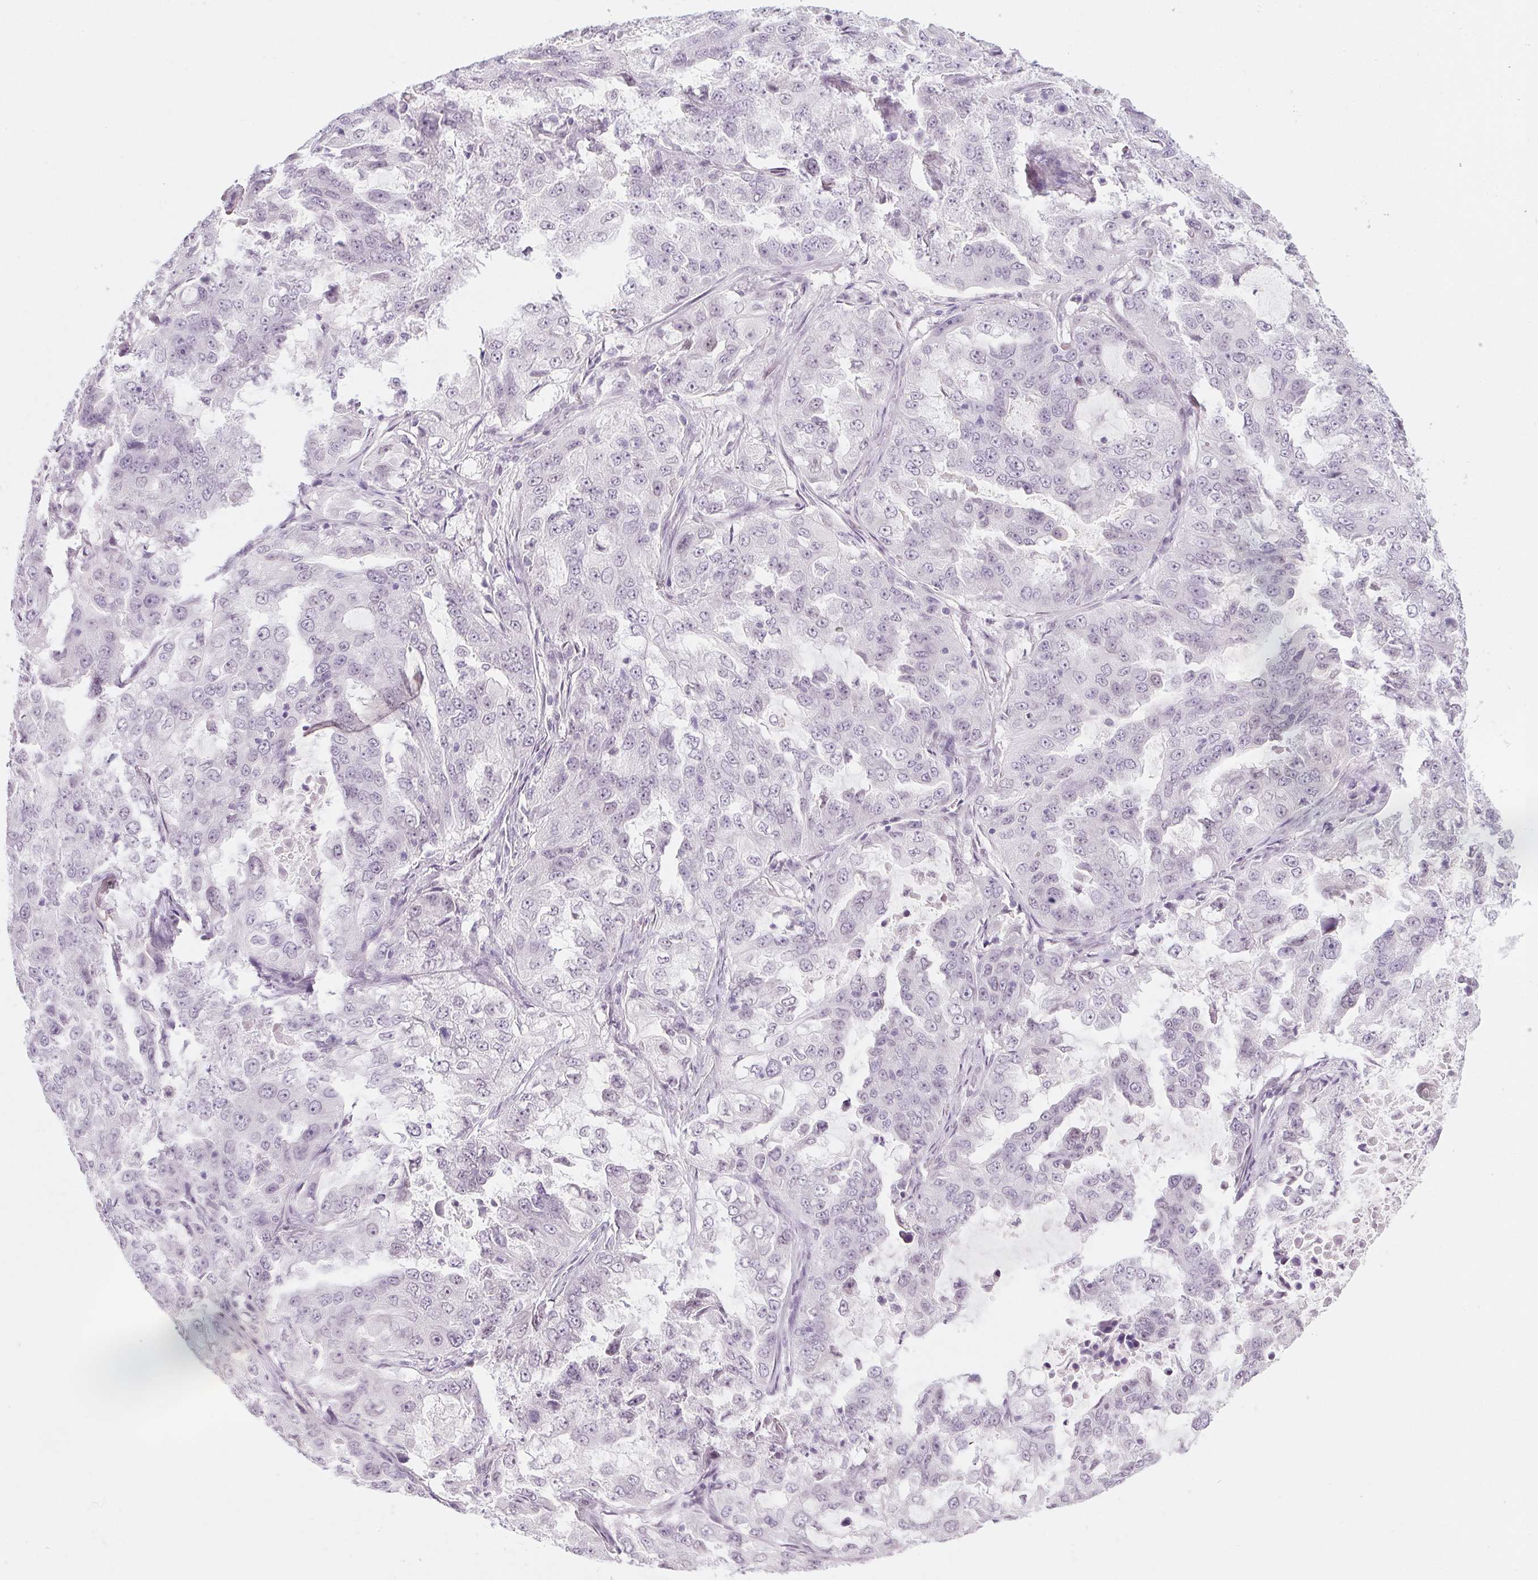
{"staining": {"intensity": "negative", "quantity": "none", "location": "none"}, "tissue": "lung cancer", "cell_type": "Tumor cells", "image_type": "cancer", "snomed": [{"axis": "morphology", "description": "Adenocarcinoma, NOS"}, {"axis": "topography", "description": "Lung"}], "caption": "Immunohistochemistry histopathology image of adenocarcinoma (lung) stained for a protein (brown), which shows no staining in tumor cells. Nuclei are stained in blue.", "gene": "KCNQ2", "patient": {"sex": "female", "age": 61}}